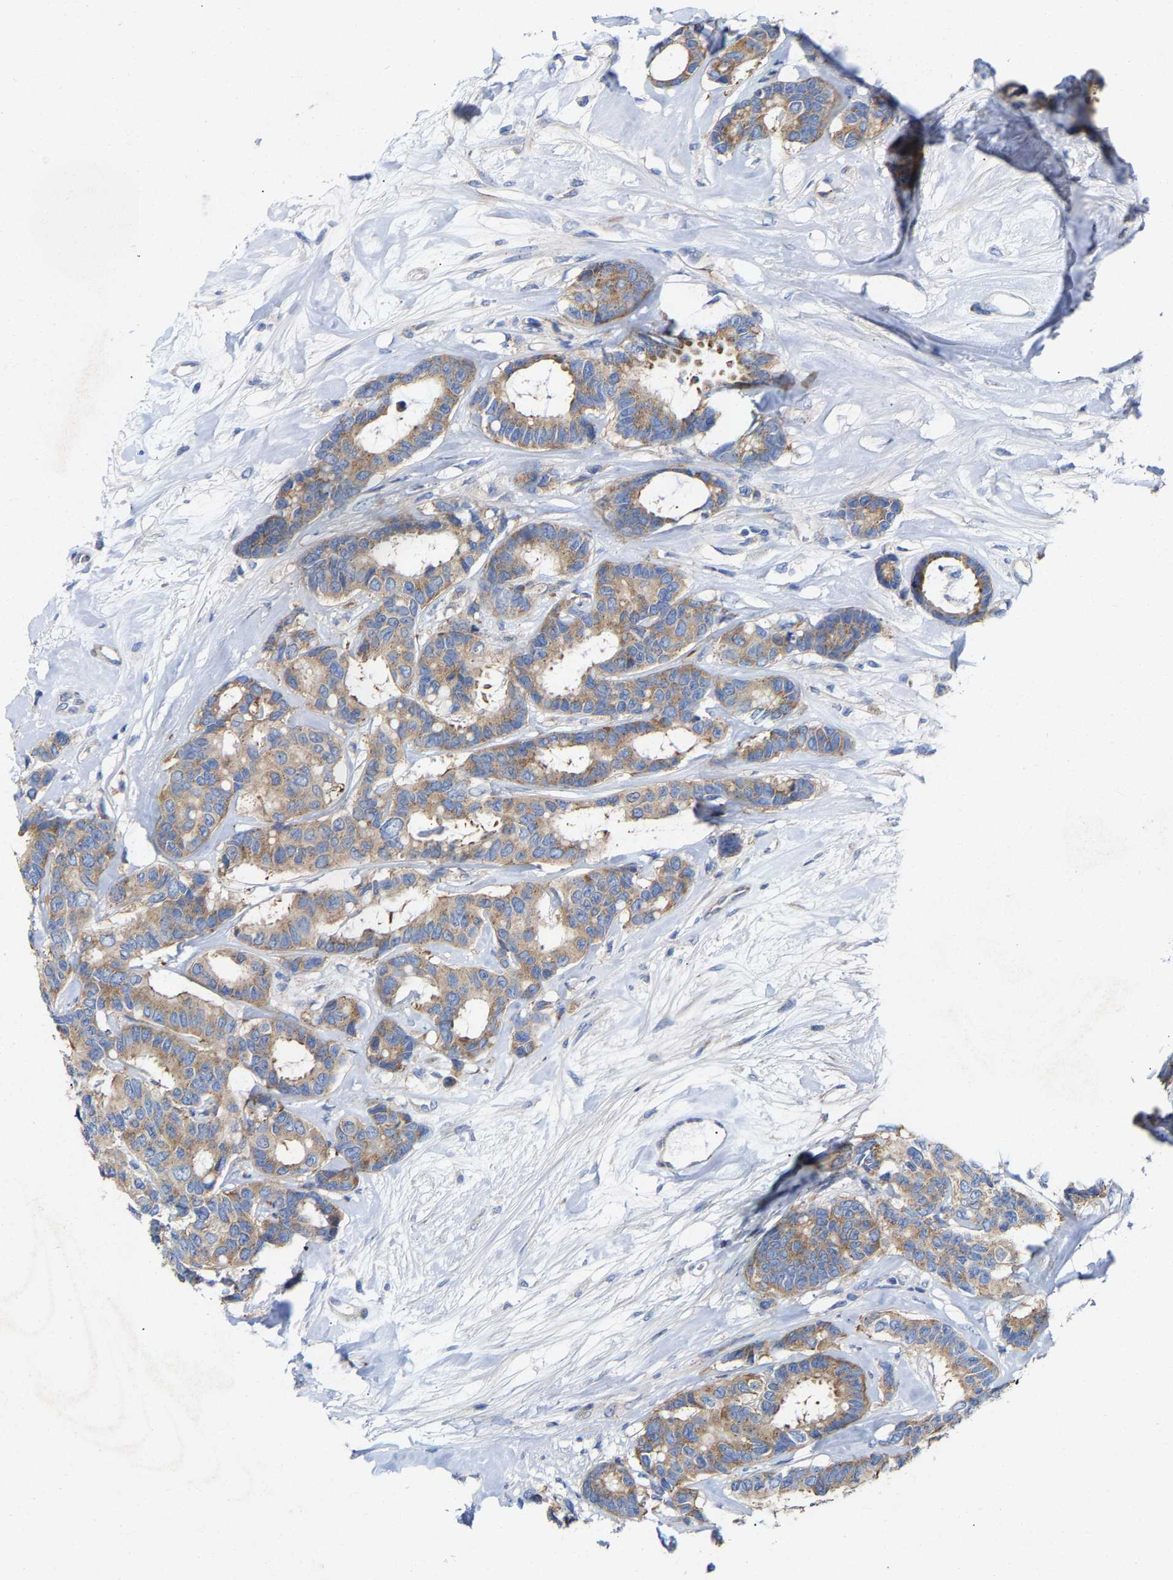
{"staining": {"intensity": "moderate", "quantity": ">75%", "location": "cytoplasmic/membranous"}, "tissue": "breast cancer", "cell_type": "Tumor cells", "image_type": "cancer", "snomed": [{"axis": "morphology", "description": "Duct carcinoma"}, {"axis": "topography", "description": "Breast"}], "caption": "Immunohistochemical staining of breast cancer (invasive ductal carcinoma) displays moderate cytoplasmic/membranous protein expression in approximately >75% of tumor cells.", "gene": "PPP1R15A", "patient": {"sex": "female", "age": 87}}